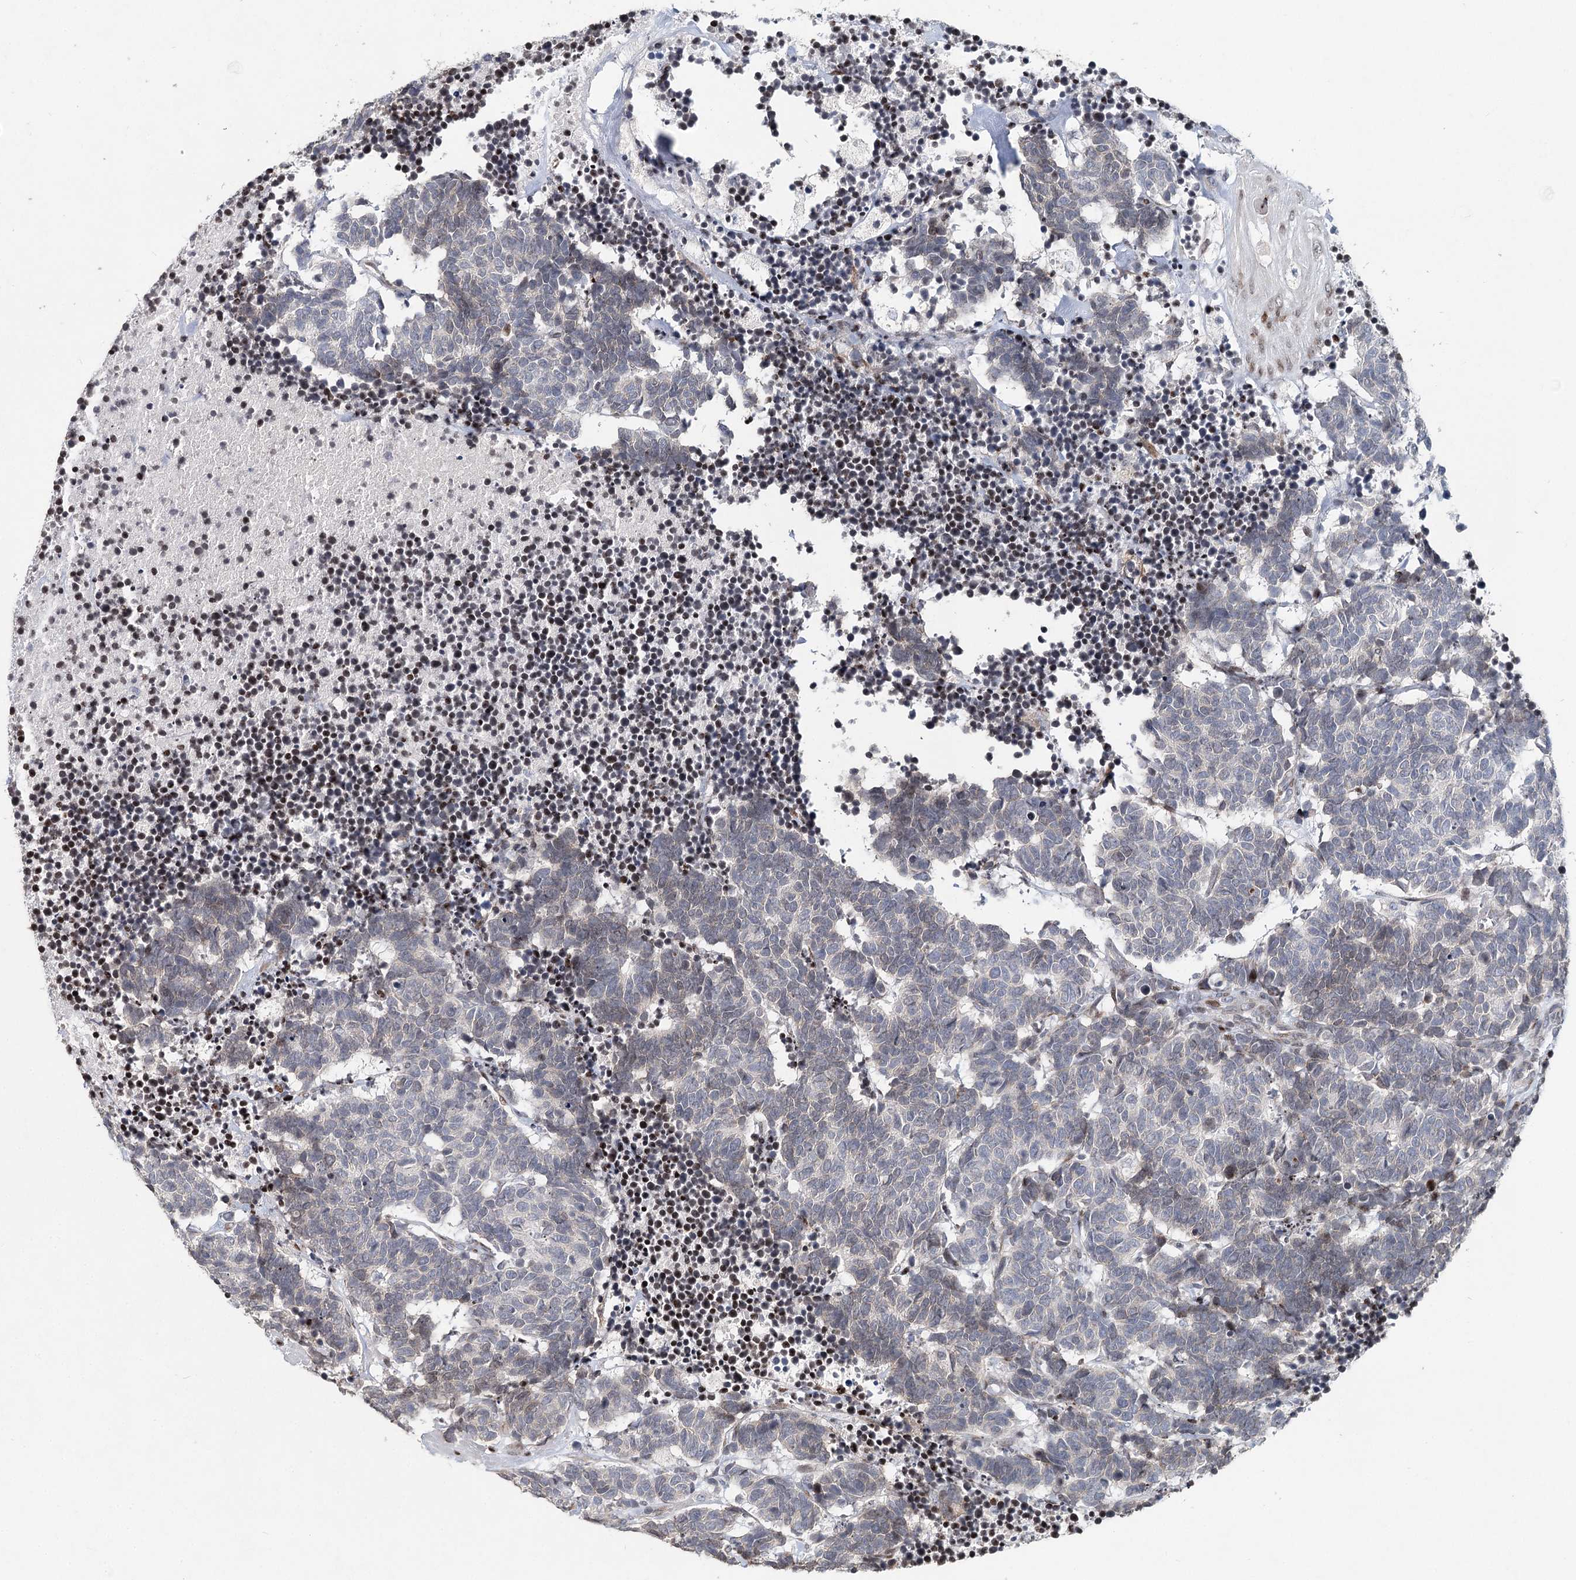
{"staining": {"intensity": "negative", "quantity": "none", "location": "none"}, "tissue": "carcinoid", "cell_type": "Tumor cells", "image_type": "cancer", "snomed": [{"axis": "morphology", "description": "Carcinoma, NOS"}, {"axis": "morphology", "description": "Carcinoid, malignant, NOS"}, {"axis": "topography", "description": "Urinary bladder"}], "caption": "The immunohistochemistry (IHC) image has no significant staining in tumor cells of carcinoid tissue.", "gene": "FRMD4A", "patient": {"sex": "male", "age": 57}}